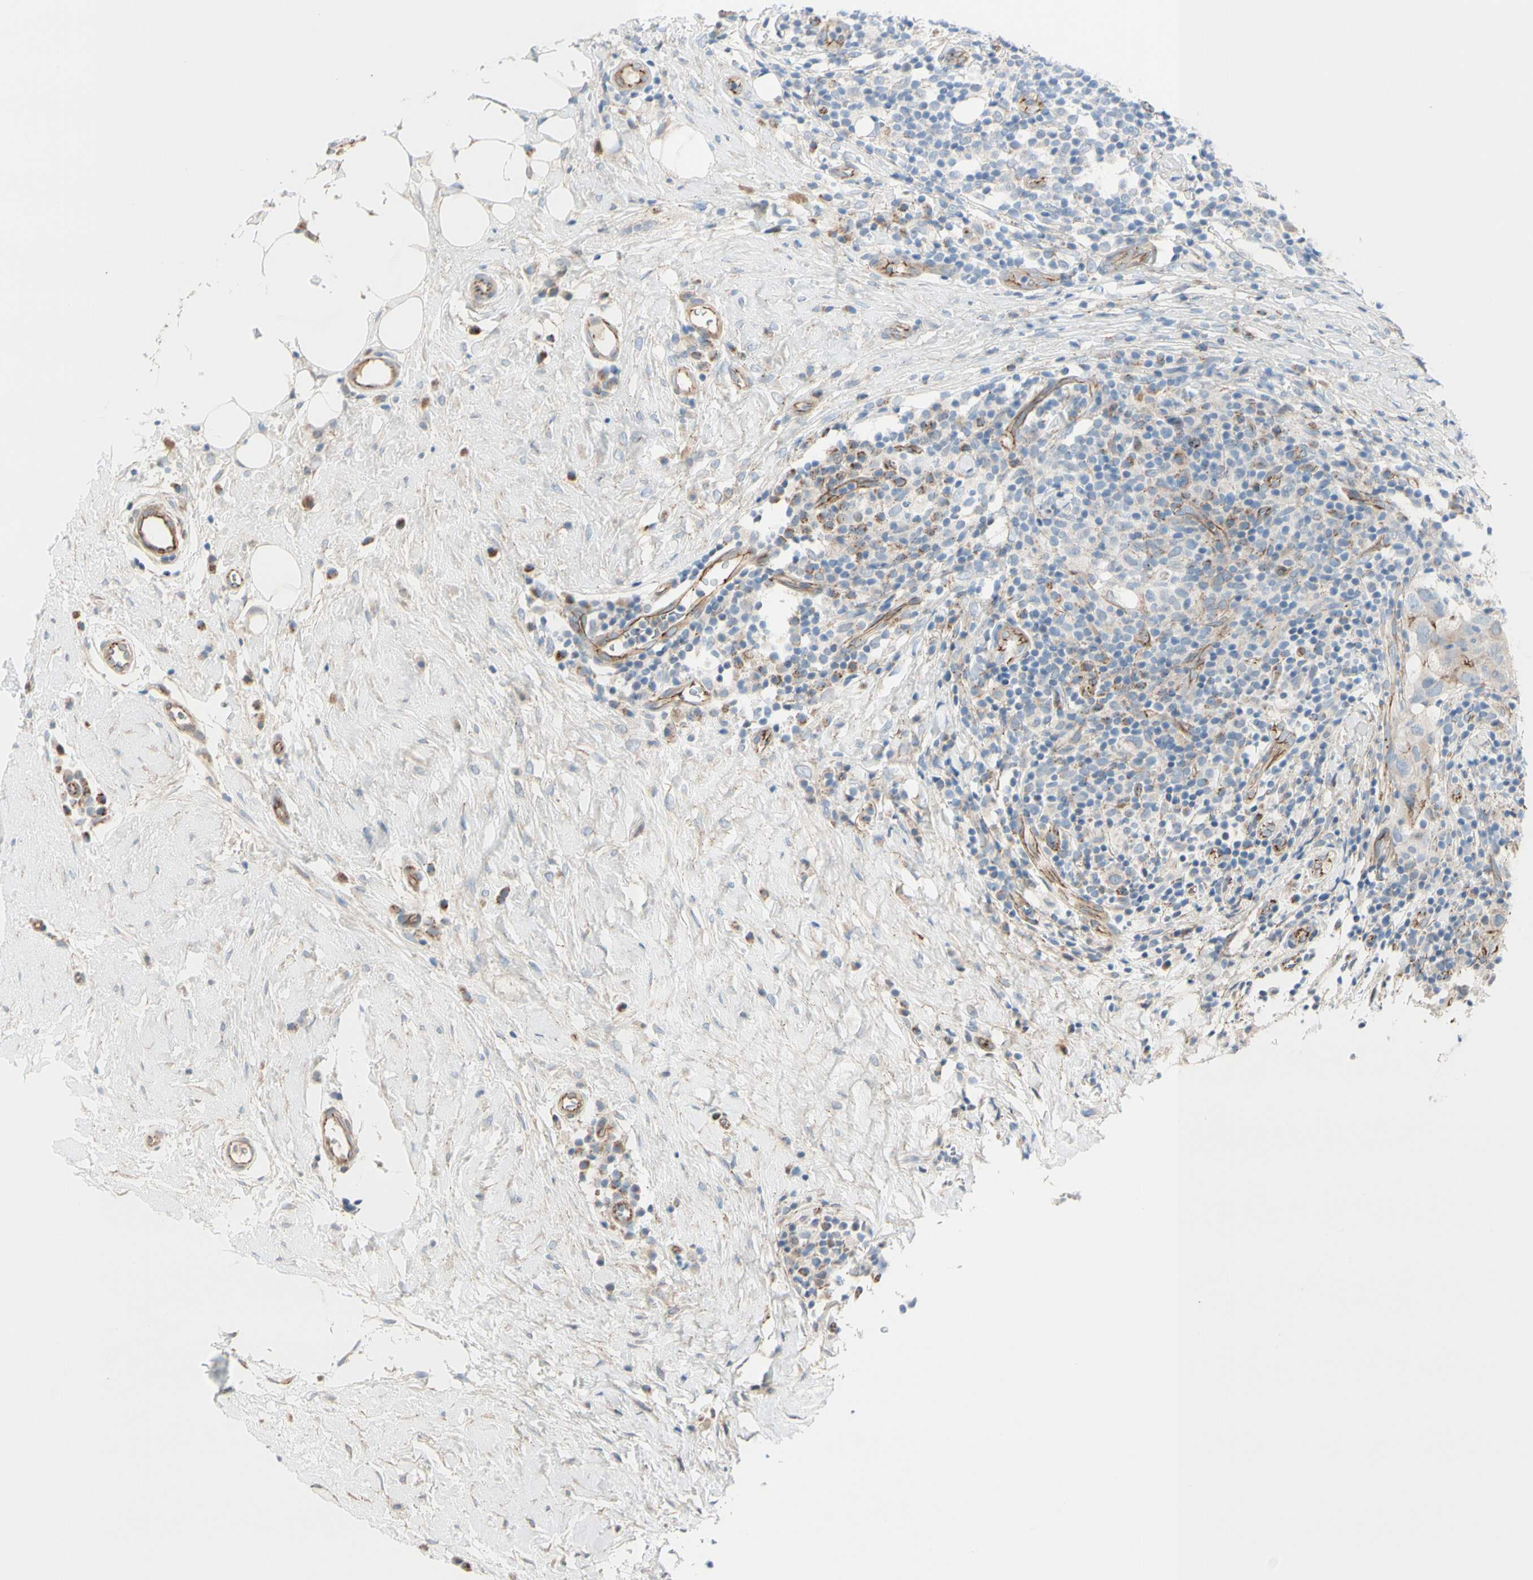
{"staining": {"intensity": "weak", "quantity": "25%-75%", "location": "cytoplasmic/membranous"}, "tissue": "breast cancer", "cell_type": "Tumor cells", "image_type": "cancer", "snomed": [{"axis": "morphology", "description": "Duct carcinoma"}, {"axis": "topography", "description": "Breast"}], "caption": "There is low levels of weak cytoplasmic/membranous expression in tumor cells of infiltrating ductal carcinoma (breast), as demonstrated by immunohistochemical staining (brown color).", "gene": "TJP1", "patient": {"sex": "female", "age": 37}}